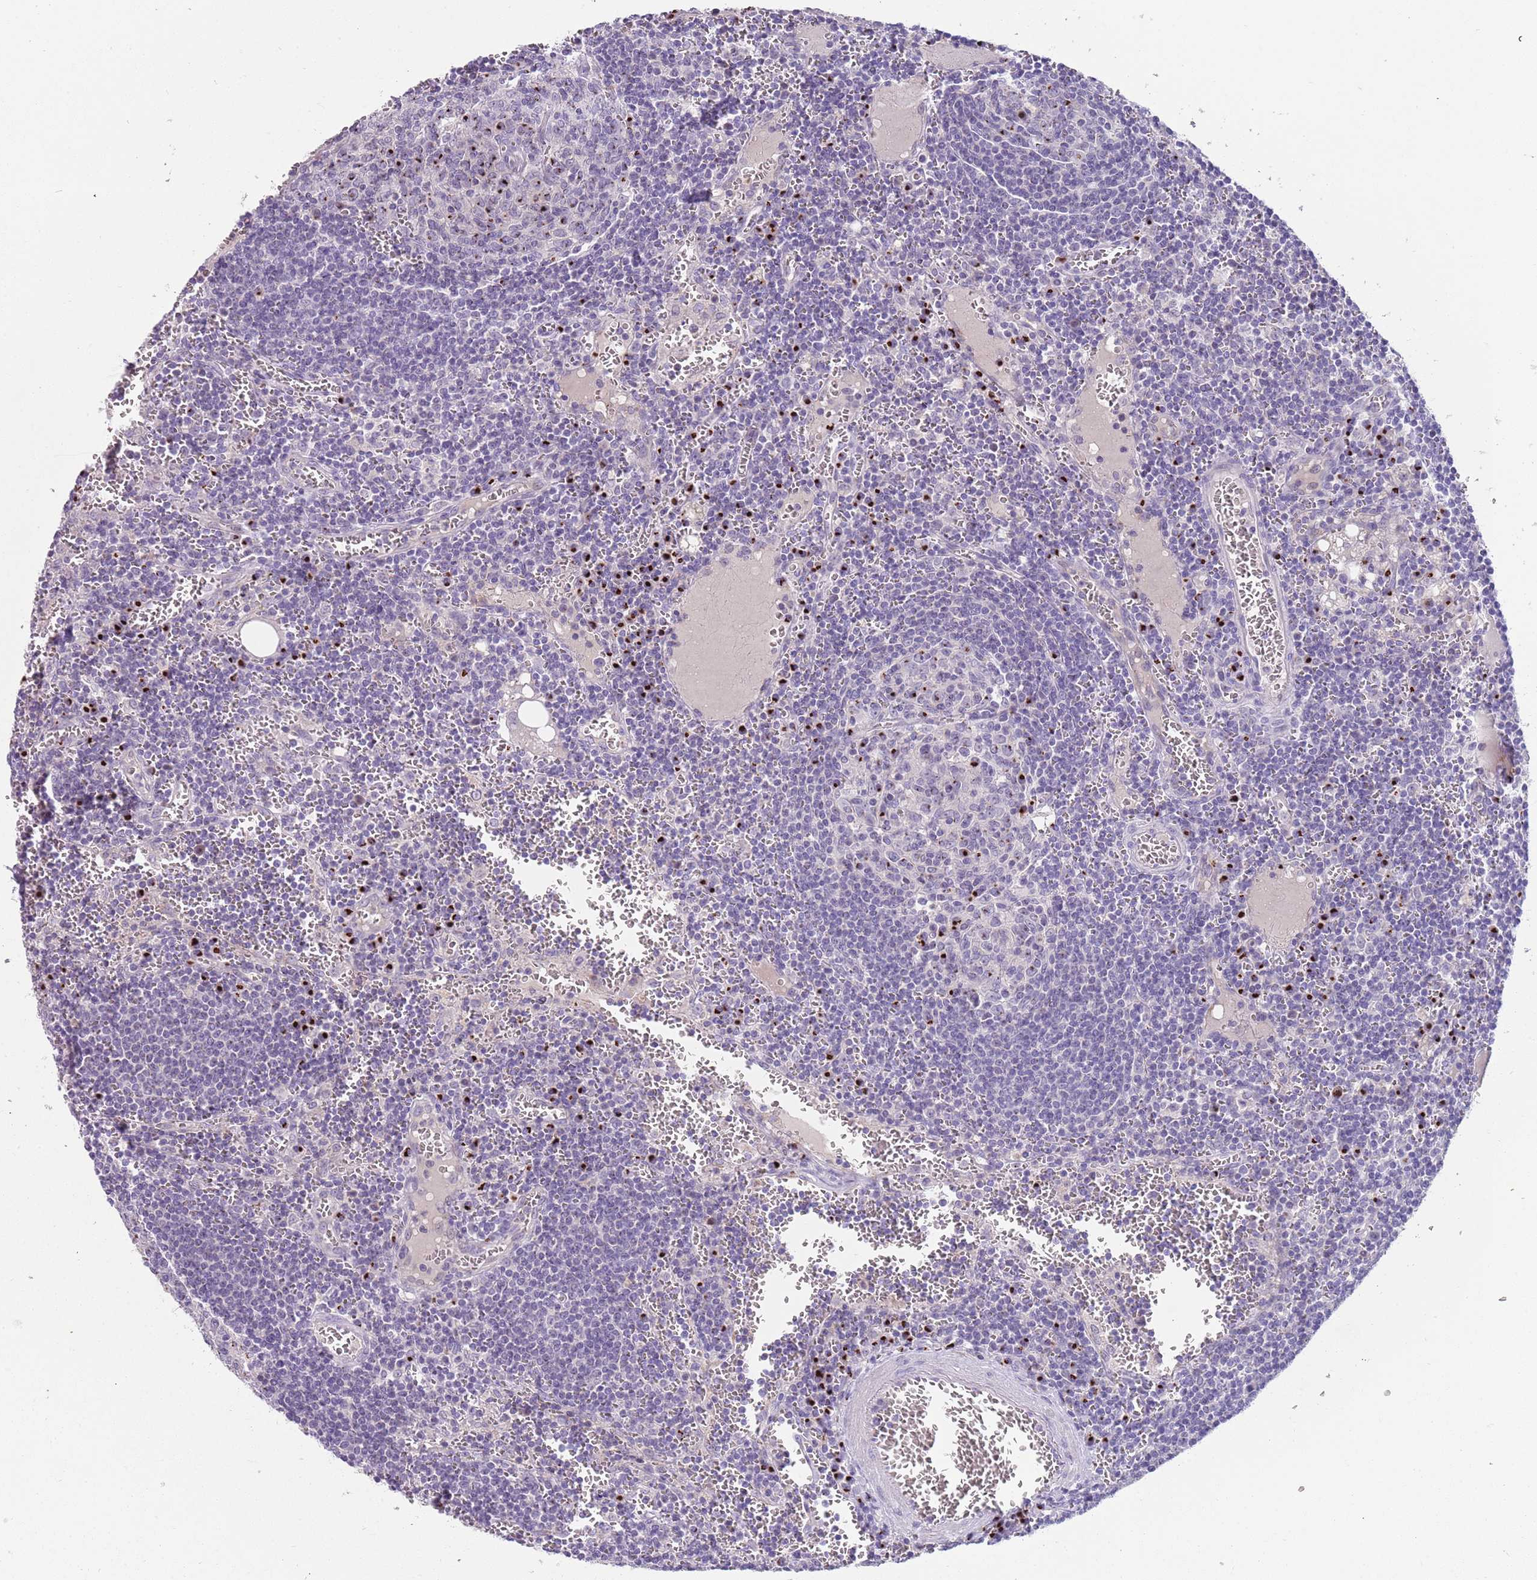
{"staining": {"intensity": "strong", "quantity": "25%-75%", "location": "cytoplasmic/membranous"}, "tissue": "lymph node", "cell_type": "Germinal center cells", "image_type": "normal", "snomed": [{"axis": "morphology", "description": "Normal tissue, NOS"}, {"axis": "topography", "description": "Lymph node"}], "caption": "Immunohistochemistry (IHC) (DAB (3,3'-diaminobenzidine)) staining of normal lymph node reveals strong cytoplasmic/membranous protein positivity in about 25%-75% of germinal center cells. The staining is performed using DAB (3,3'-diaminobenzidine) brown chromogen to label protein expression. The nuclei are counter-stained blue using hematoxylin.", "gene": "C2CD3", "patient": {"sex": "female", "age": 73}}